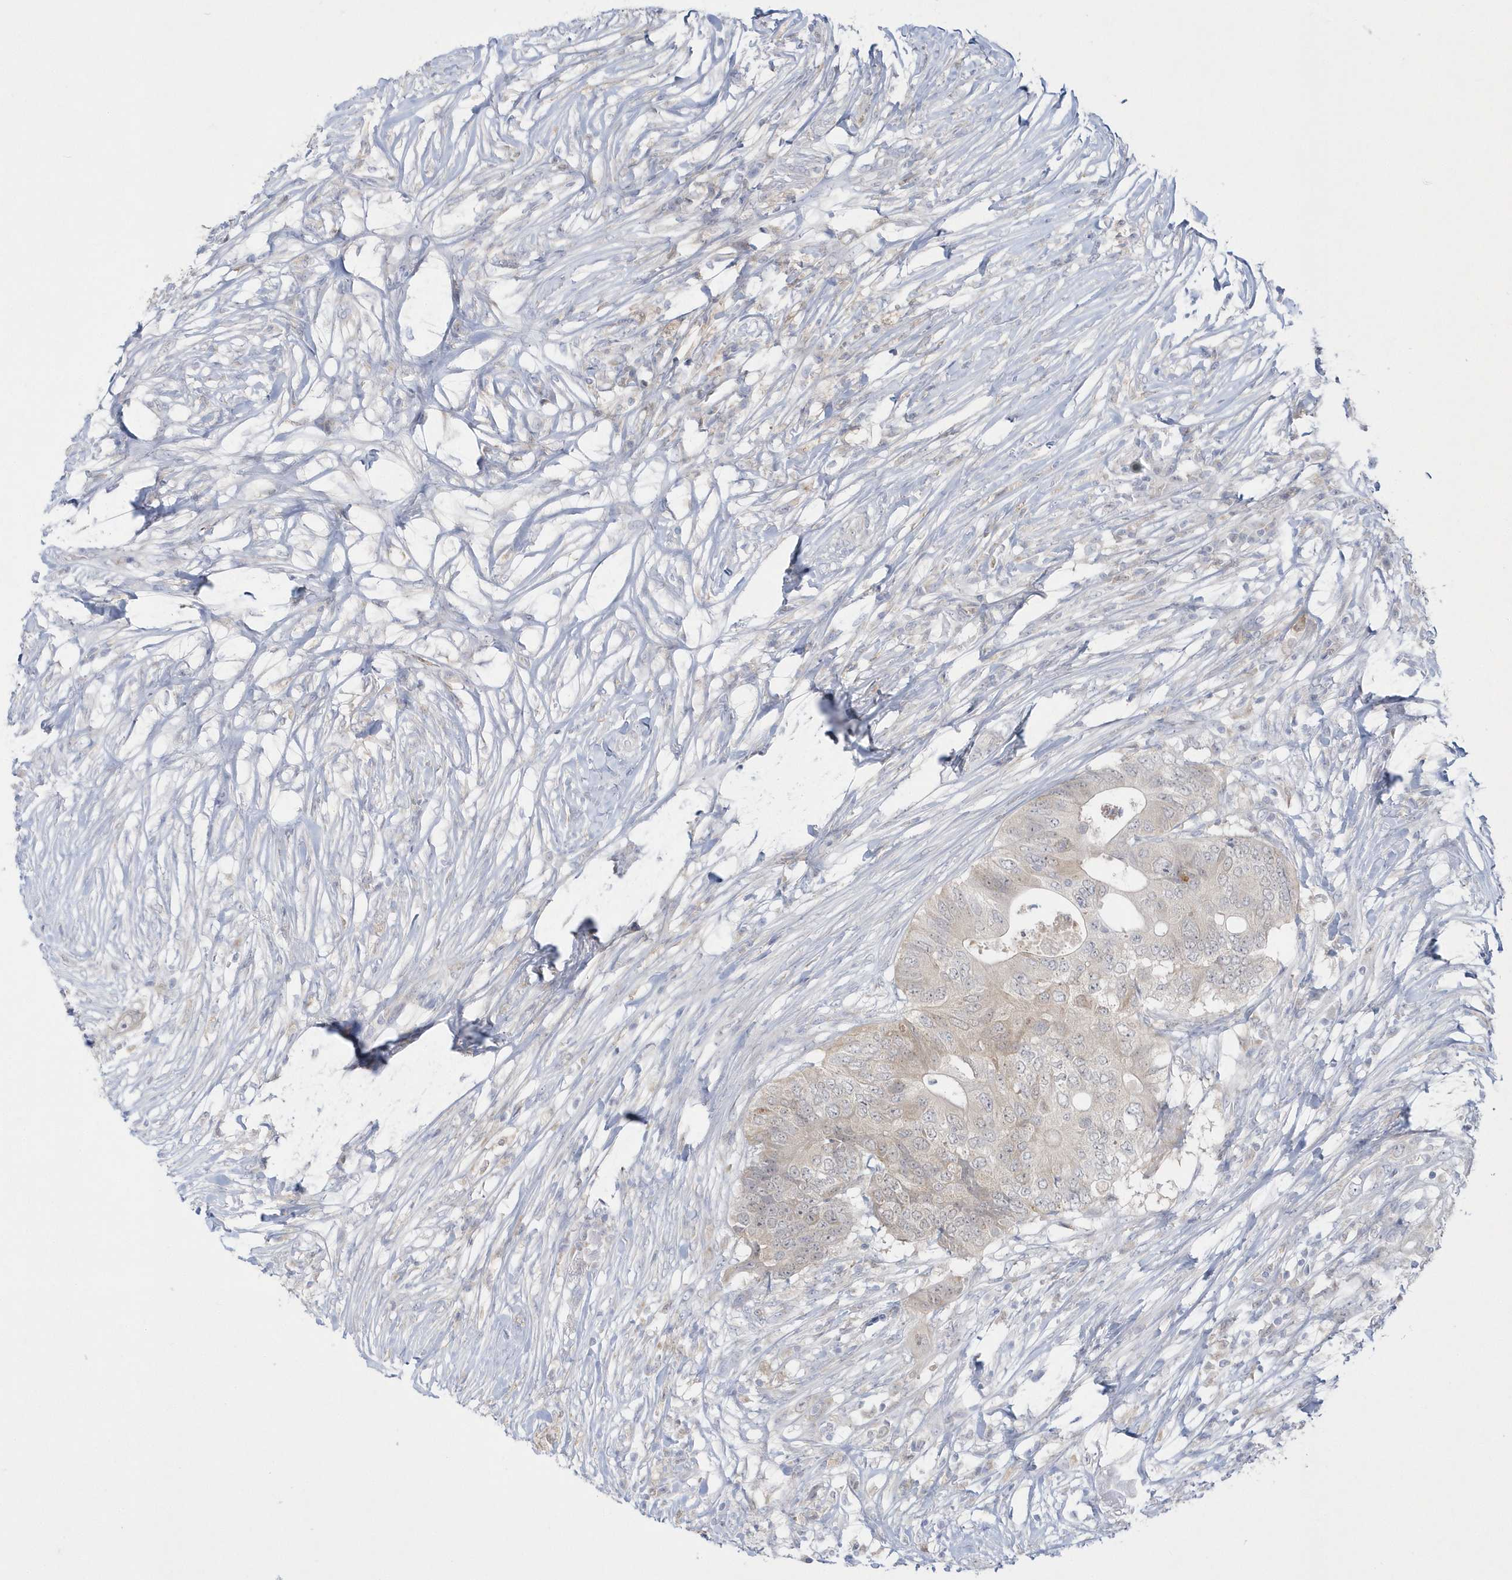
{"staining": {"intensity": "negative", "quantity": "none", "location": "none"}, "tissue": "colorectal cancer", "cell_type": "Tumor cells", "image_type": "cancer", "snomed": [{"axis": "morphology", "description": "Adenocarcinoma, NOS"}, {"axis": "topography", "description": "Colon"}], "caption": "The micrograph demonstrates no staining of tumor cells in colorectal cancer.", "gene": "PCBD1", "patient": {"sex": "male", "age": 71}}